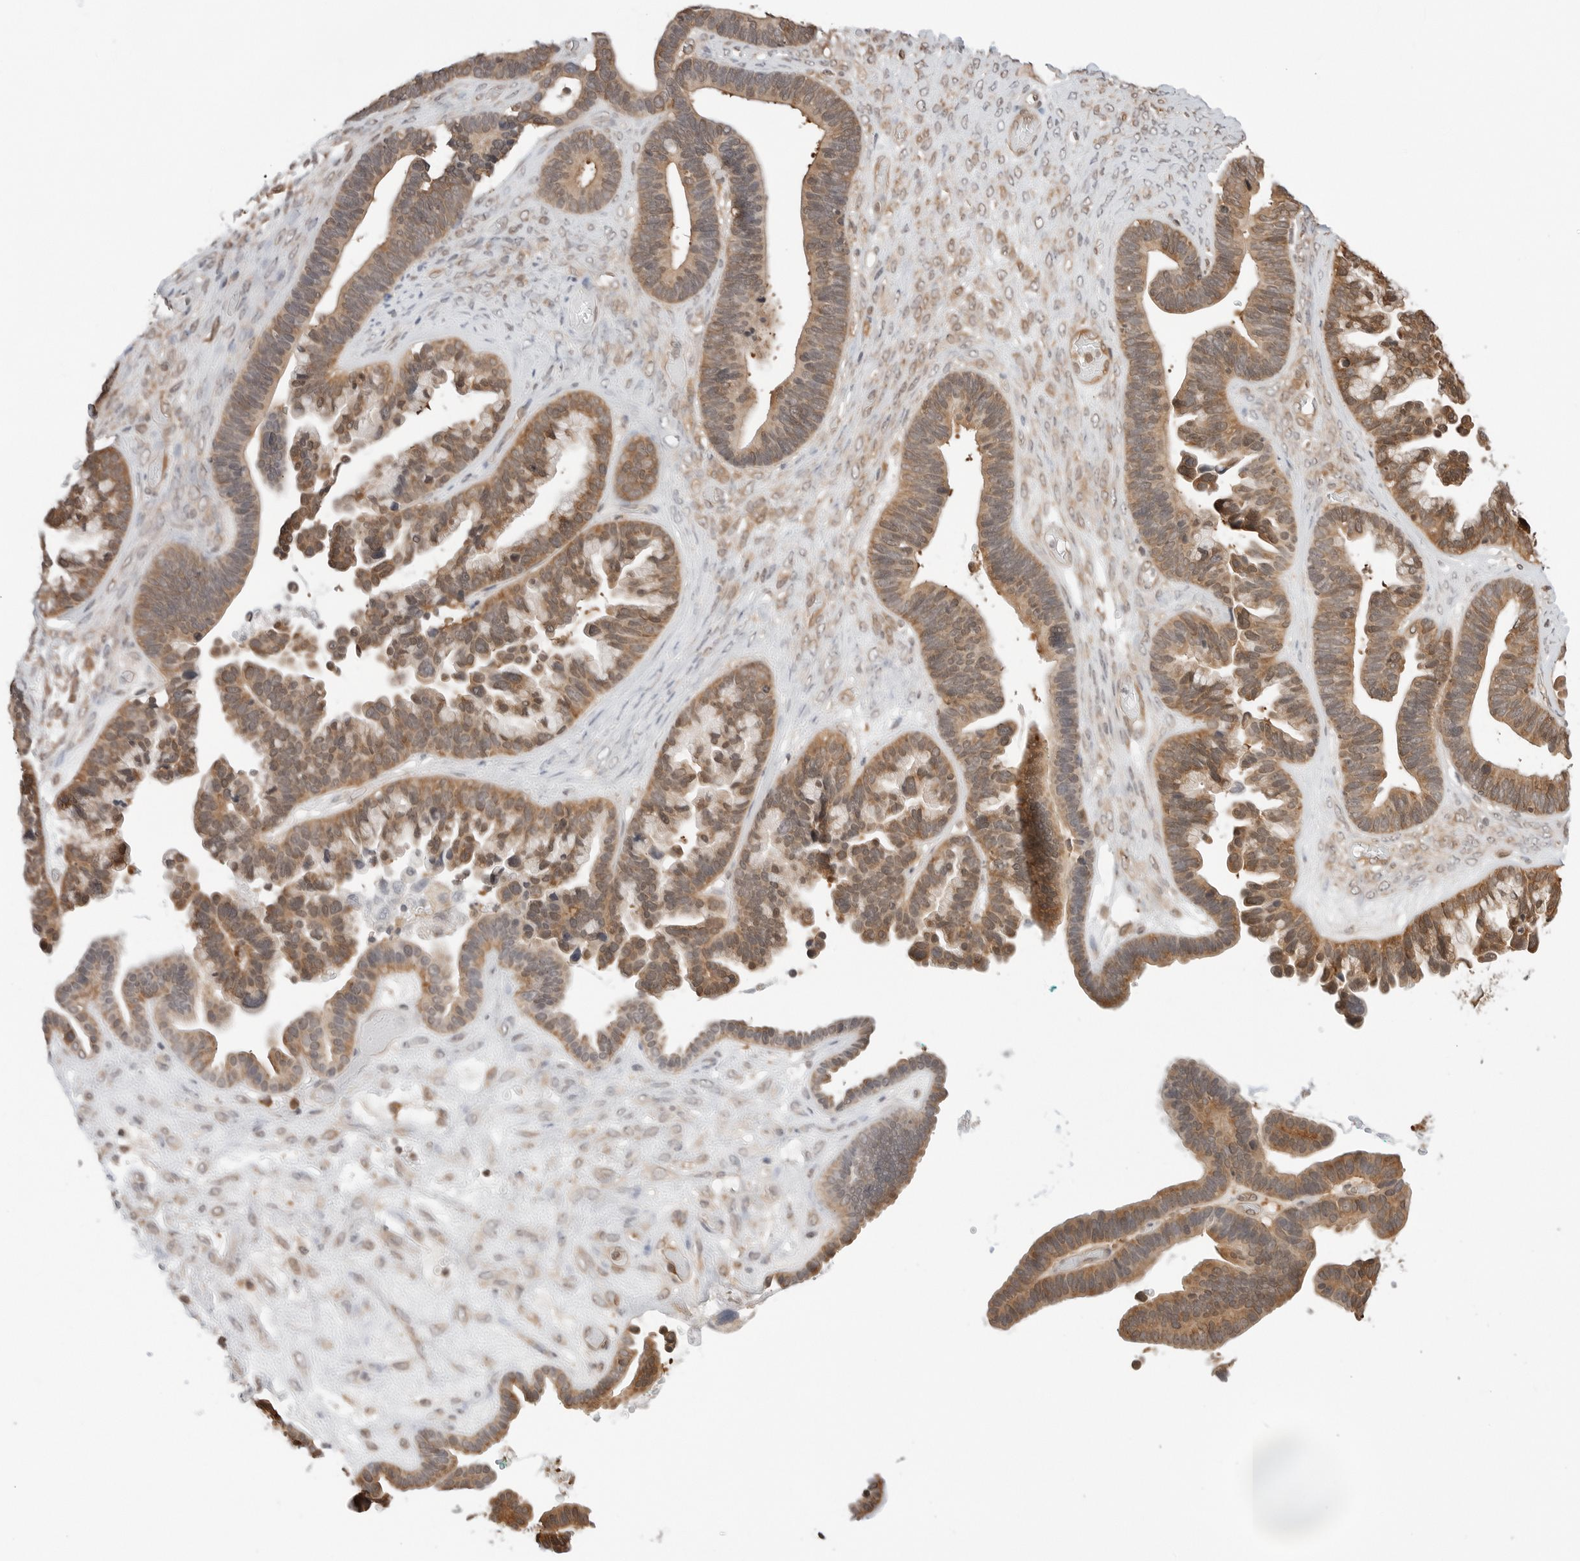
{"staining": {"intensity": "moderate", "quantity": ">75%", "location": "cytoplasmic/membranous"}, "tissue": "ovarian cancer", "cell_type": "Tumor cells", "image_type": "cancer", "snomed": [{"axis": "morphology", "description": "Cystadenocarcinoma, serous, NOS"}, {"axis": "topography", "description": "Ovary"}], "caption": "A brown stain labels moderate cytoplasmic/membranous staining of a protein in human ovarian cancer tumor cells. Nuclei are stained in blue.", "gene": "NUDC", "patient": {"sex": "female", "age": 56}}